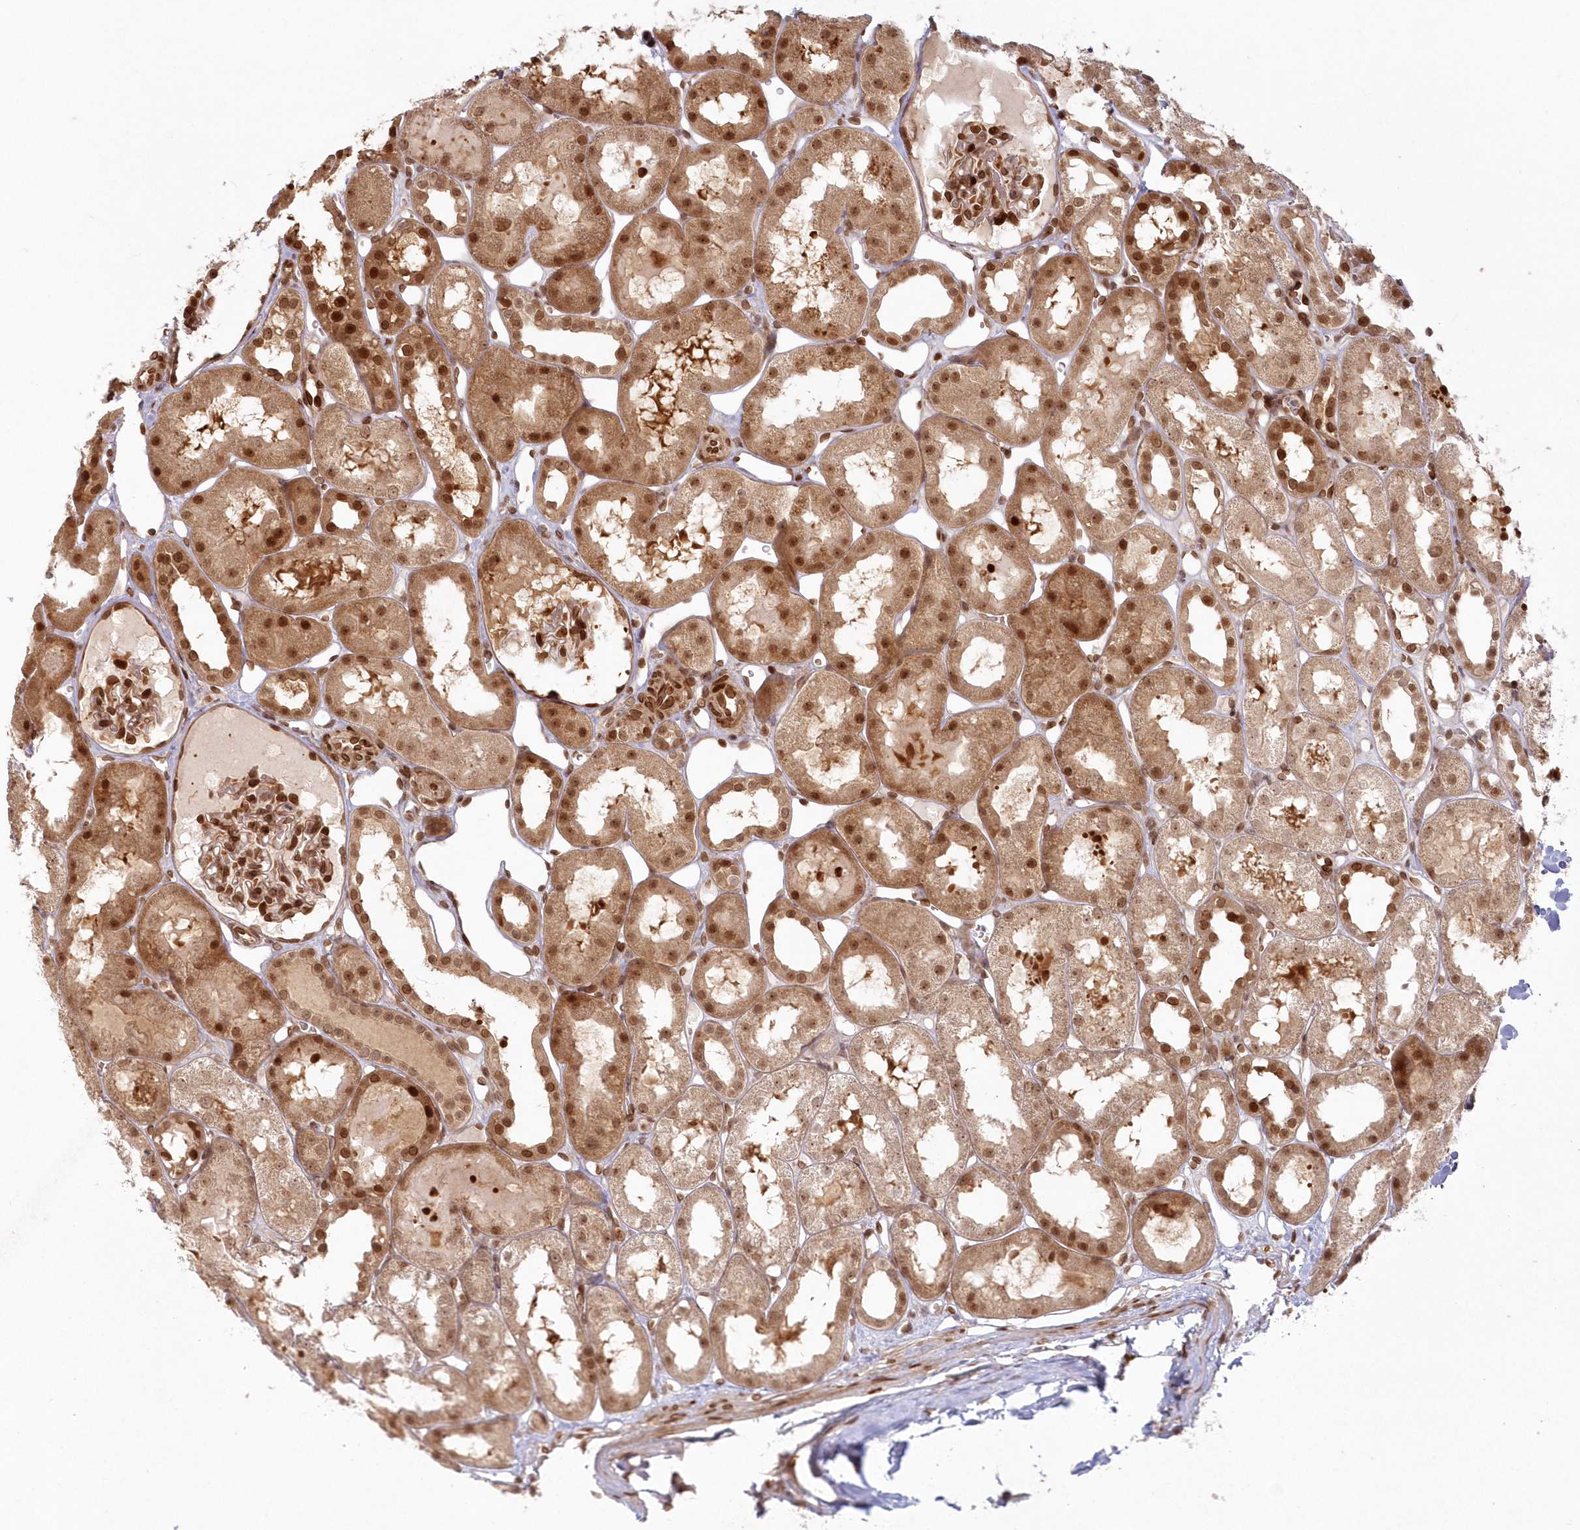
{"staining": {"intensity": "strong", "quantity": ">75%", "location": "cytoplasmic/membranous,nuclear"}, "tissue": "kidney", "cell_type": "Cells in glomeruli", "image_type": "normal", "snomed": [{"axis": "morphology", "description": "Normal tissue, NOS"}, {"axis": "topography", "description": "Kidney"}, {"axis": "topography", "description": "Urinary bladder"}], "caption": "DAB (3,3'-diaminobenzidine) immunohistochemical staining of unremarkable kidney reveals strong cytoplasmic/membranous,nuclear protein positivity in about >75% of cells in glomeruli. (Brightfield microscopy of DAB IHC at high magnification).", "gene": "TOGARAM2", "patient": {"sex": "male", "age": 16}}